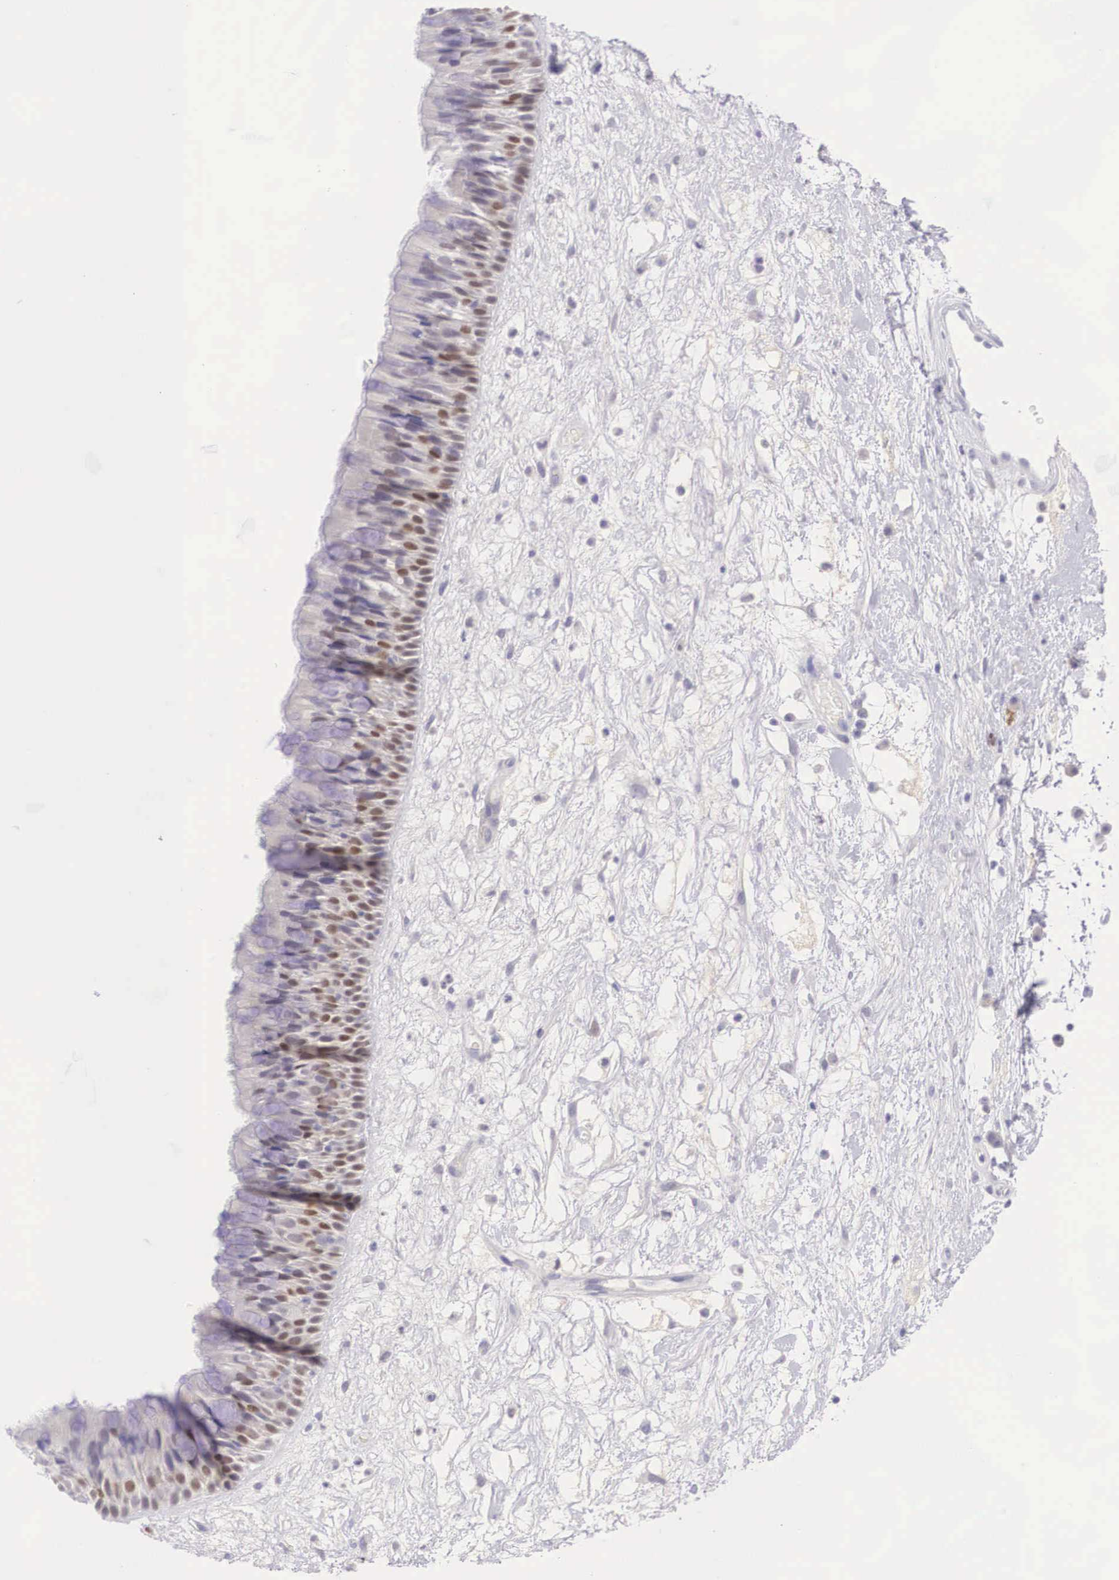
{"staining": {"intensity": "moderate", "quantity": "<25%", "location": "nuclear"}, "tissue": "nasopharynx", "cell_type": "Respiratory epithelial cells", "image_type": "normal", "snomed": [{"axis": "morphology", "description": "Normal tissue, NOS"}, {"axis": "topography", "description": "Nasopharynx"}], "caption": "Immunohistochemical staining of benign human nasopharynx exhibits low levels of moderate nuclear staining in about <25% of respiratory epithelial cells. The staining is performed using DAB (3,3'-diaminobenzidine) brown chromogen to label protein expression. The nuclei are counter-stained blue using hematoxylin.", "gene": "BCL6", "patient": {"sex": "male", "age": 13}}